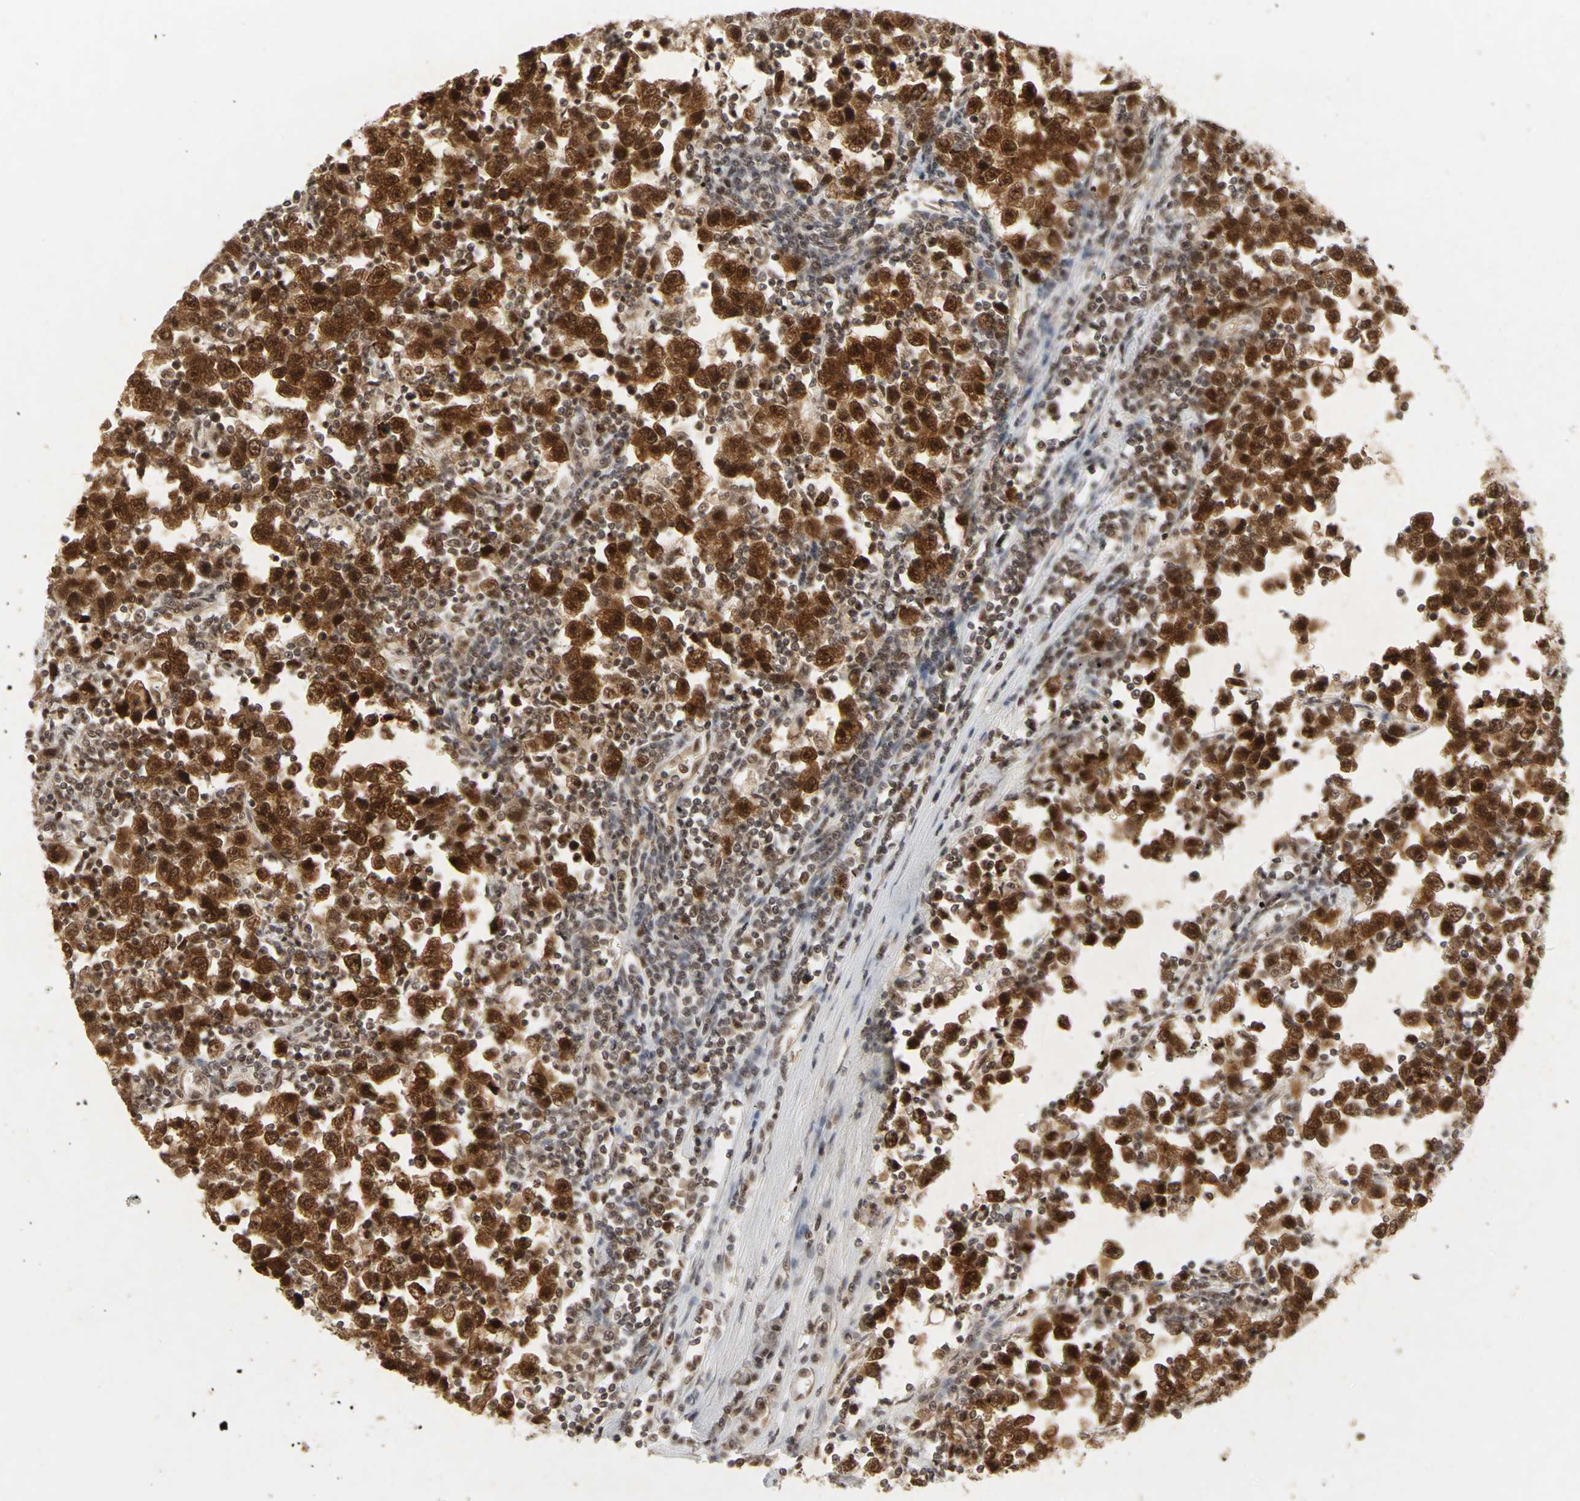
{"staining": {"intensity": "strong", "quantity": ">75%", "location": "cytoplasmic/membranous,nuclear"}, "tissue": "testis cancer", "cell_type": "Tumor cells", "image_type": "cancer", "snomed": [{"axis": "morphology", "description": "Seminoma, NOS"}, {"axis": "topography", "description": "Testis"}], "caption": "Human testis cancer stained for a protein (brown) shows strong cytoplasmic/membranous and nuclear positive expression in about >75% of tumor cells.", "gene": "CSNK2B", "patient": {"sex": "male", "age": 43}}